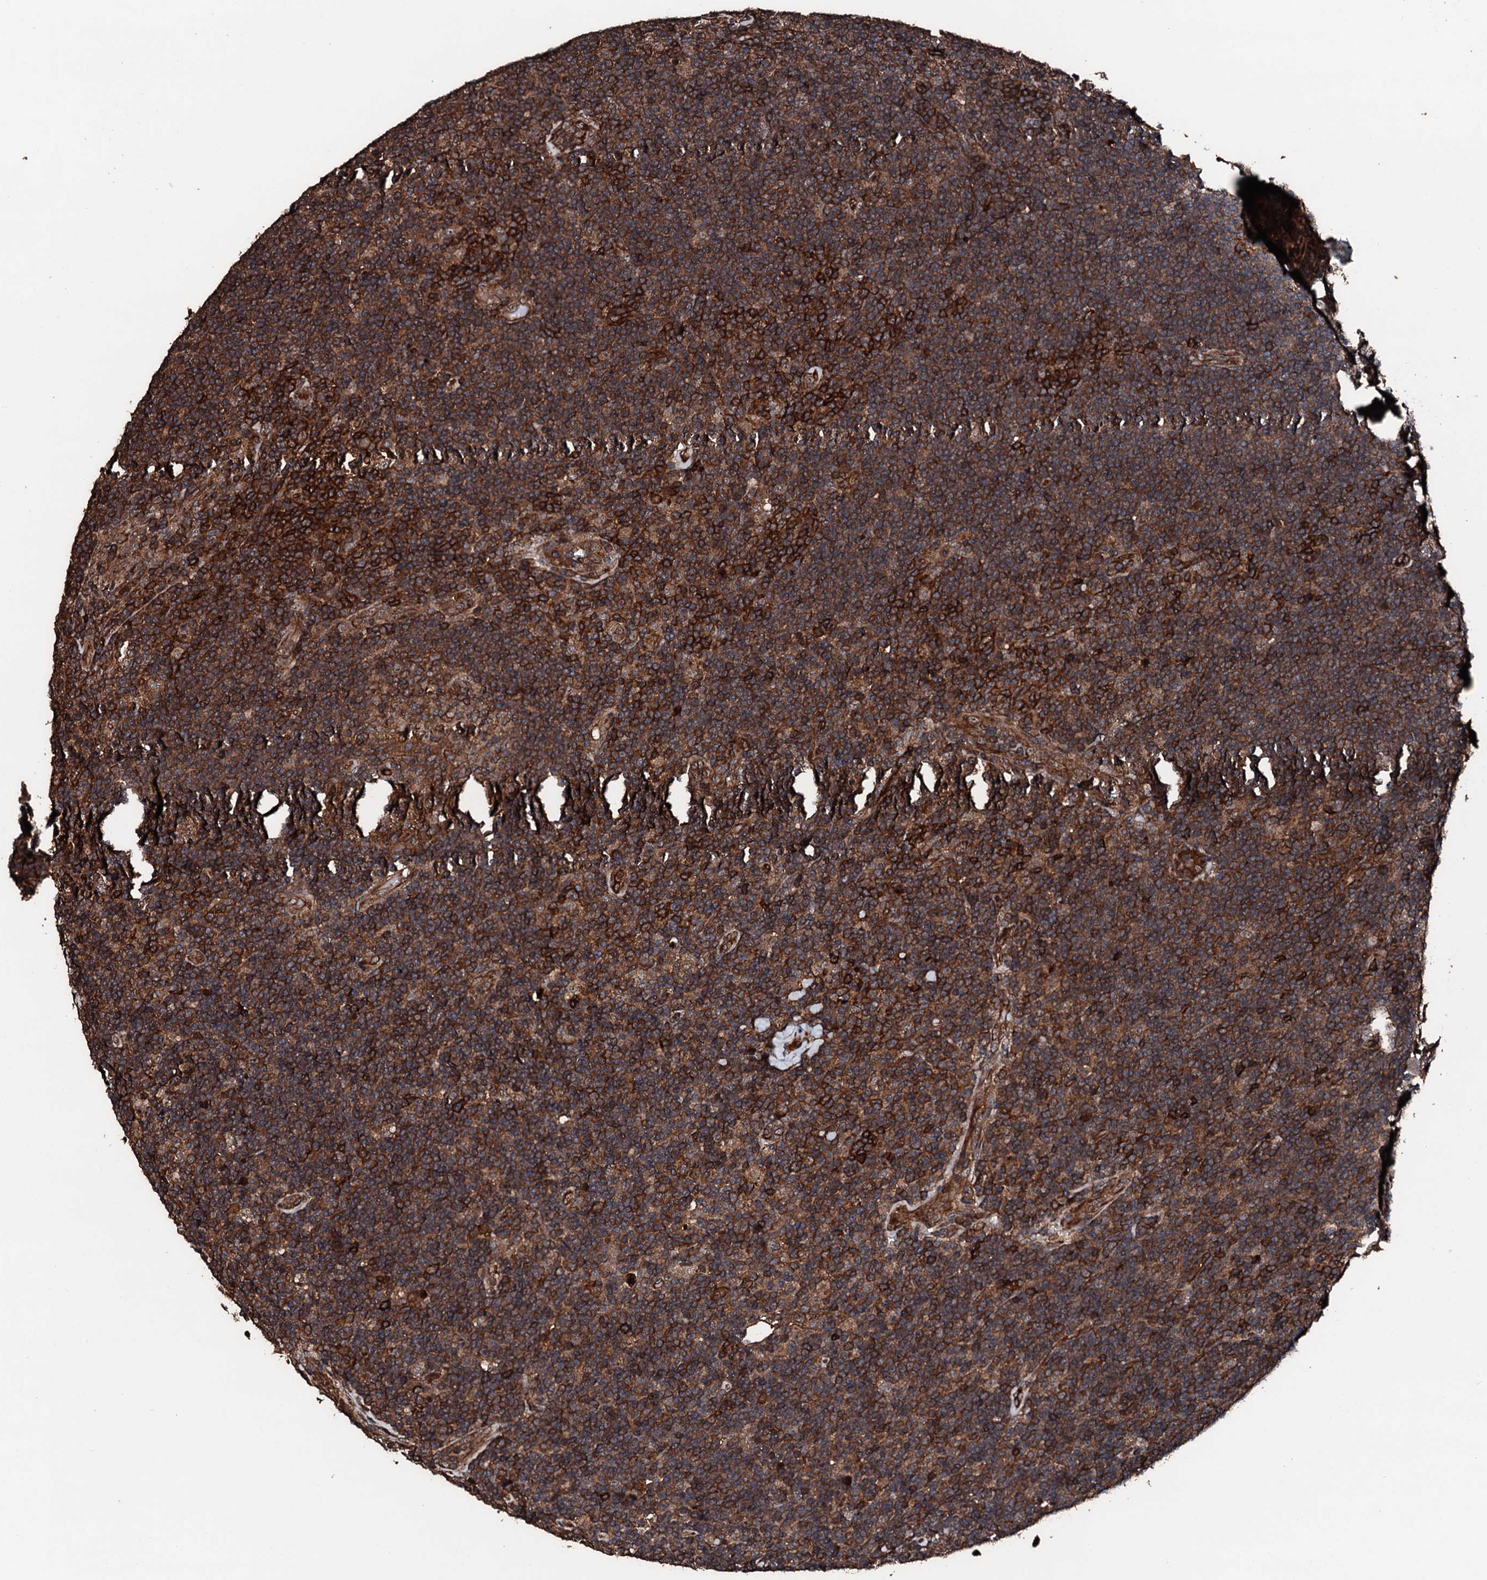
{"staining": {"intensity": "weak", "quantity": "25%-75%", "location": "cytoplasmic/membranous"}, "tissue": "lymphoma", "cell_type": "Tumor cells", "image_type": "cancer", "snomed": [{"axis": "morphology", "description": "Hodgkin's disease, NOS"}, {"axis": "topography", "description": "Lymph node"}], "caption": "Hodgkin's disease stained with DAB (3,3'-diaminobenzidine) immunohistochemistry (IHC) displays low levels of weak cytoplasmic/membranous positivity in about 25%-75% of tumor cells.", "gene": "KIF18A", "patient": {"sex": "female", "age": 57}}